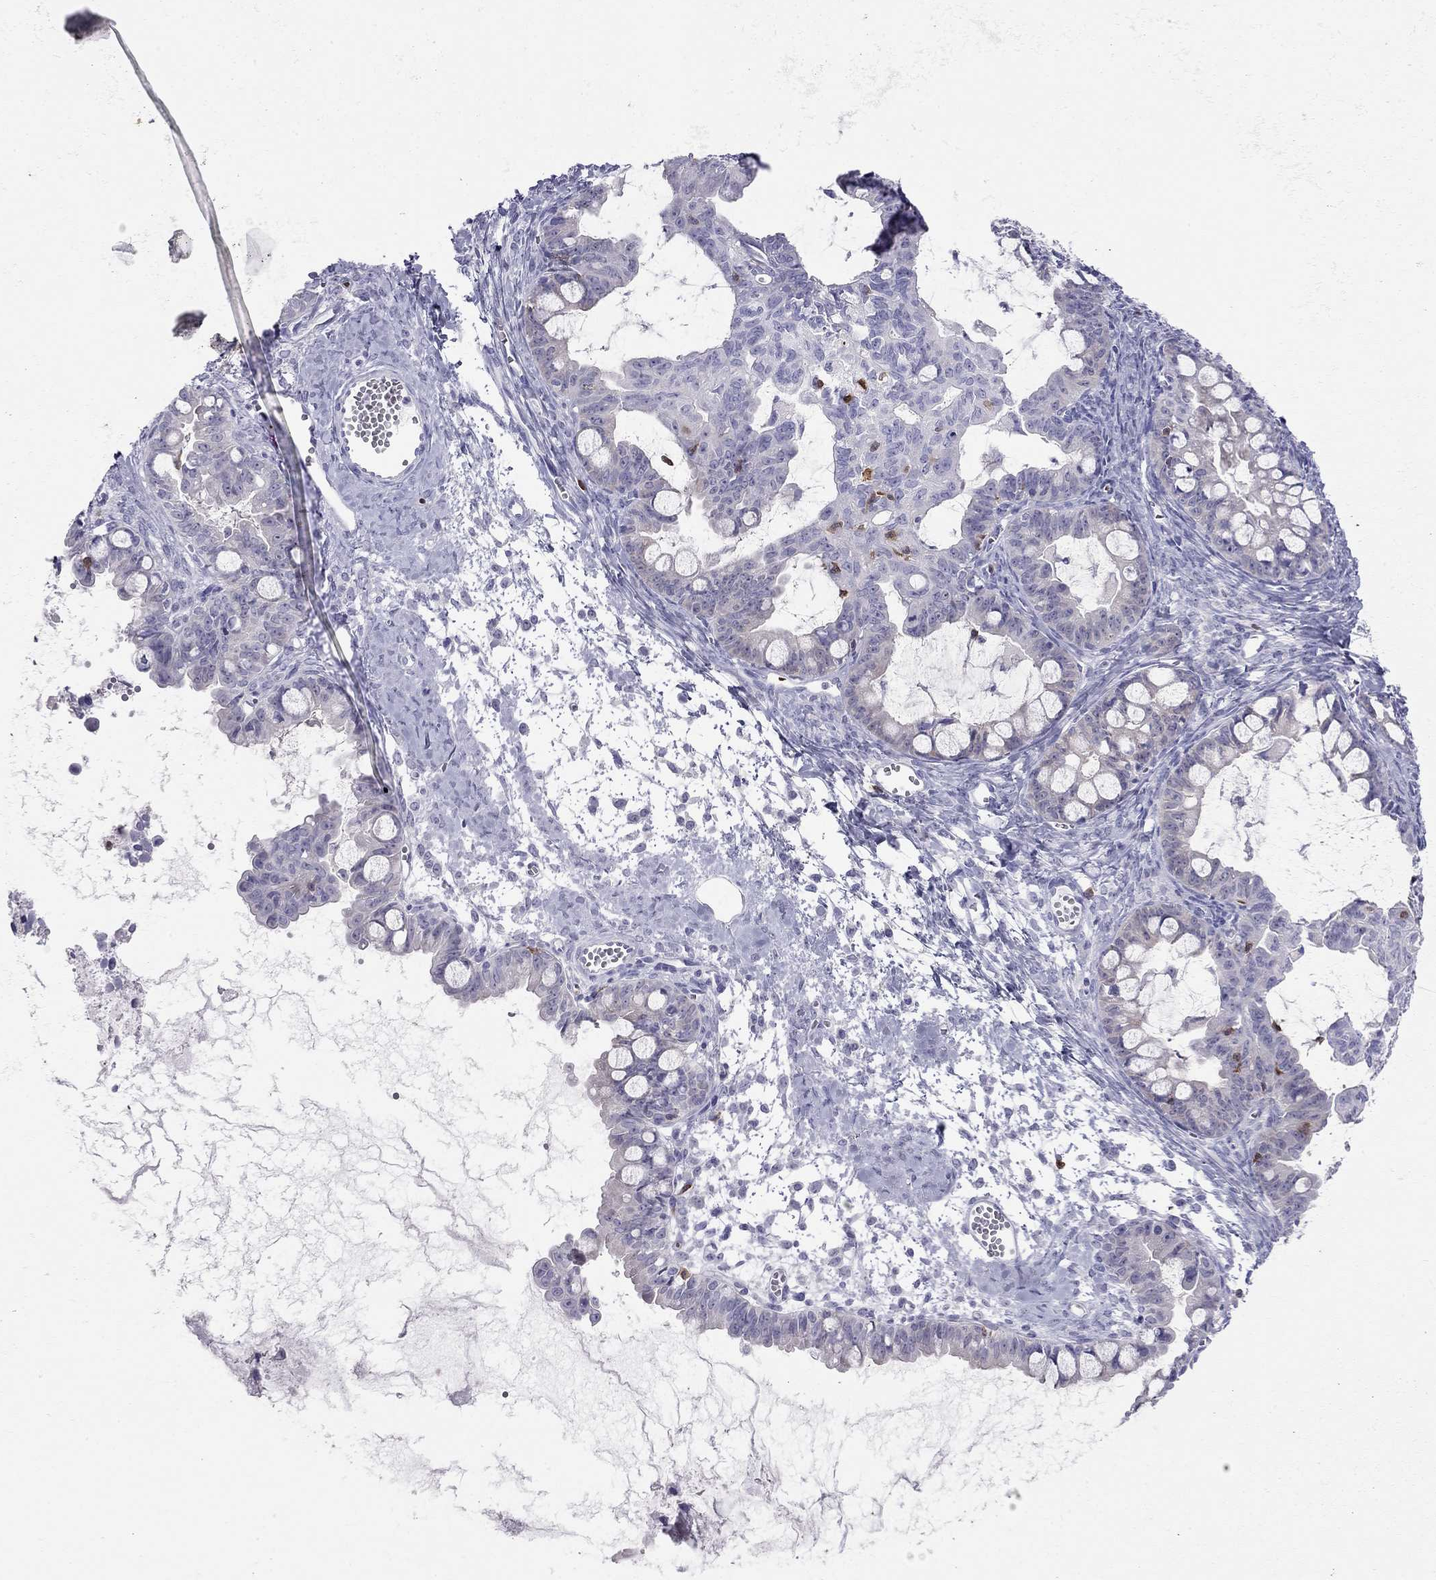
{"staining": {"intensity": "negative", "quantity": "none", "location": "none"}, "tissue": "ovarian cancer", "cell_type": "Tumor cells", "image_type": "cancer", "snomed": [{"axis": "morphology", "description": "Cystadenocarcinoma, mucinous, NOS"}, {"axis": "topography", "description": "Ovary"}], "caption": "This is a image of IHC staining of mucinous cystadenocarcinoma (ovarian), which shows no positivity in tumor cells. (DAB (3,3'-diaminobenzidine) immunohistochemistry with hematoxylin counter stain).", "gene": "SH2D2A", "patient": {"sex": "female", "age": 63}}